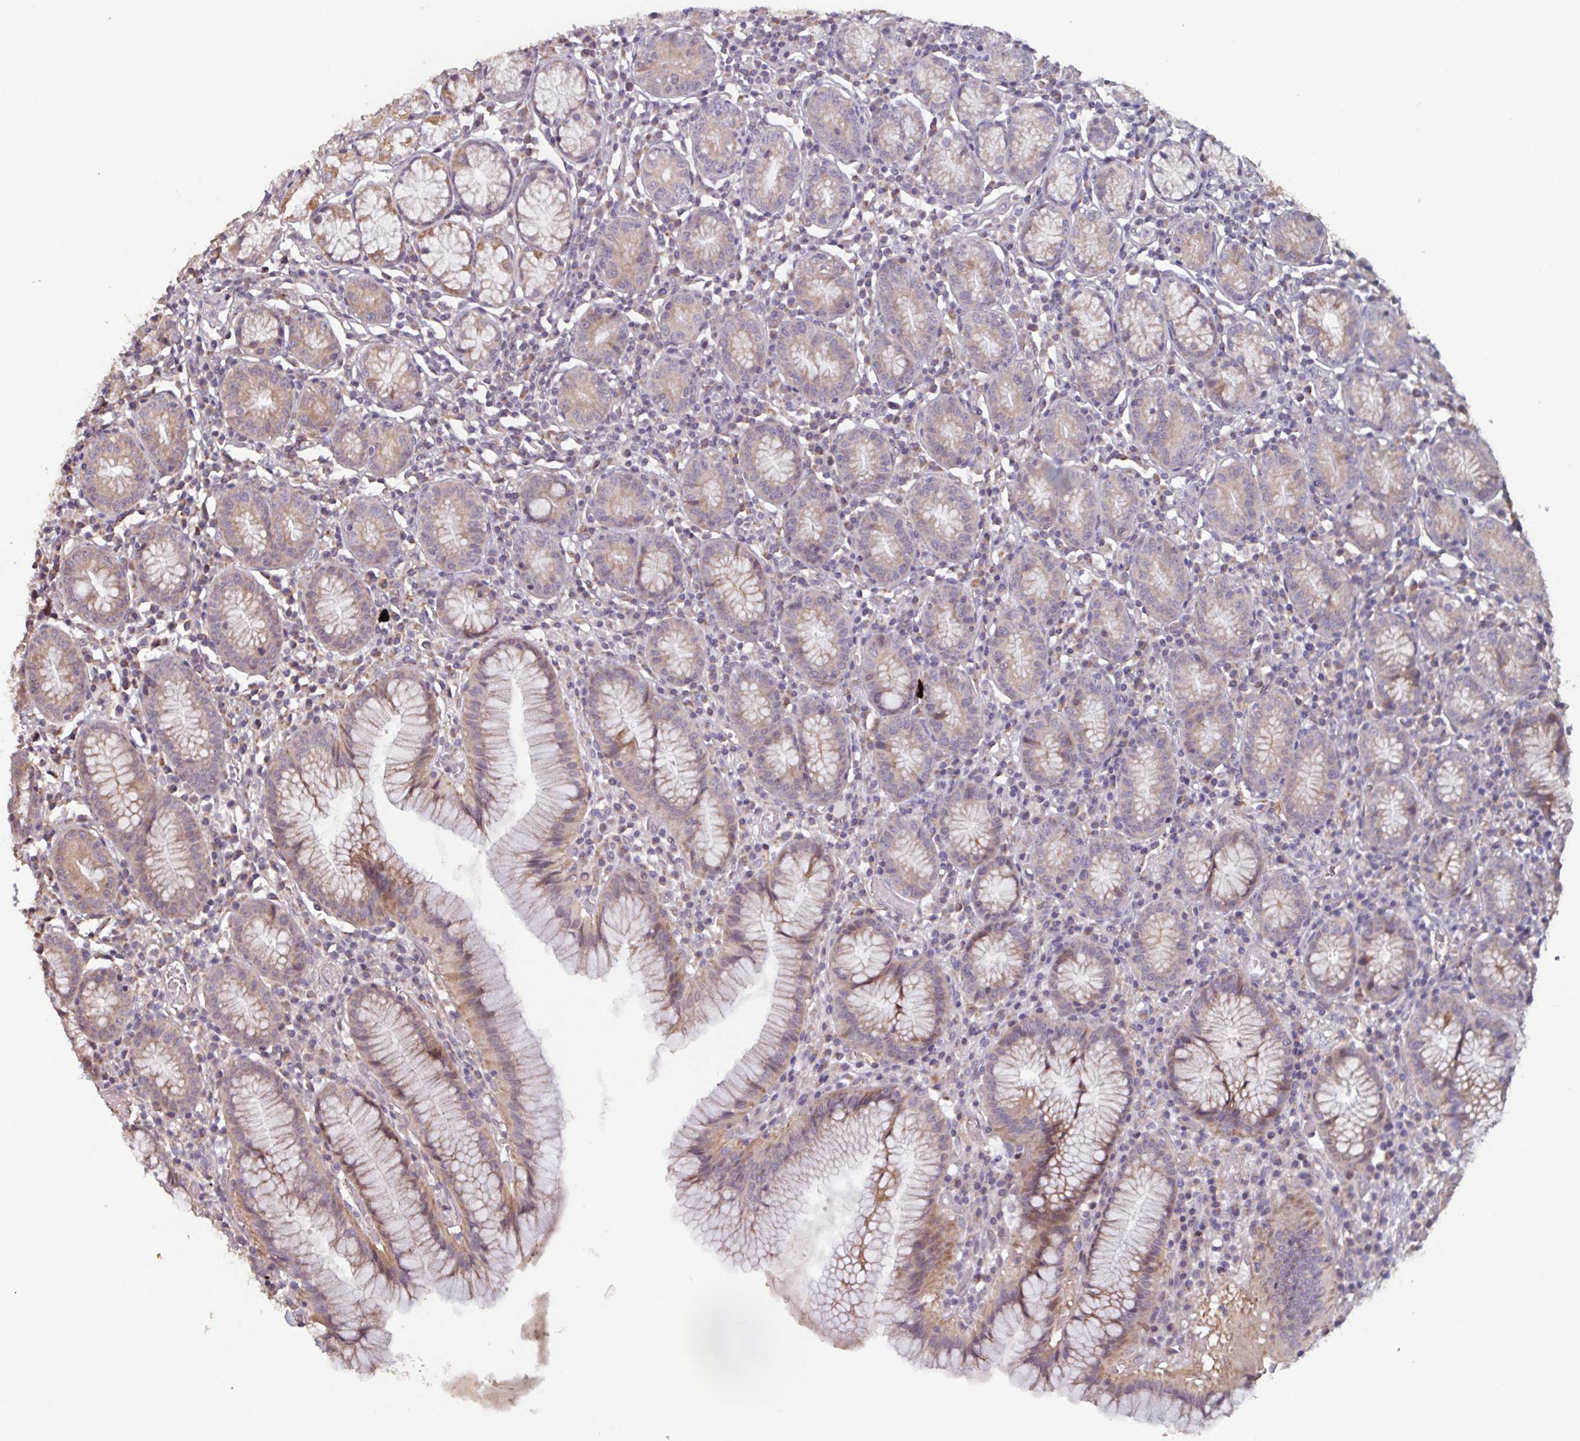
{"staining": {"intensity": "moderate", "quantity": ">75%", "location": "cytoplasmic/membranous"}, "tissue": "stomach", "cell_type": "Glandular cells", "image_type": "normal", "snomed": [{"axis": "morphology", "description": "Normal tissue, NOS"}, {"axis": "topography", "description": "Stomach"}], "caption": "Immunohistochemical staining of unremarkable human stomach reveals >75% levels of moderate cytoplasmic/membranous protein staining in about >75% of glandular cells.", "gene": "TMEM88", "patient": {"sex": "male", "age": 55}}